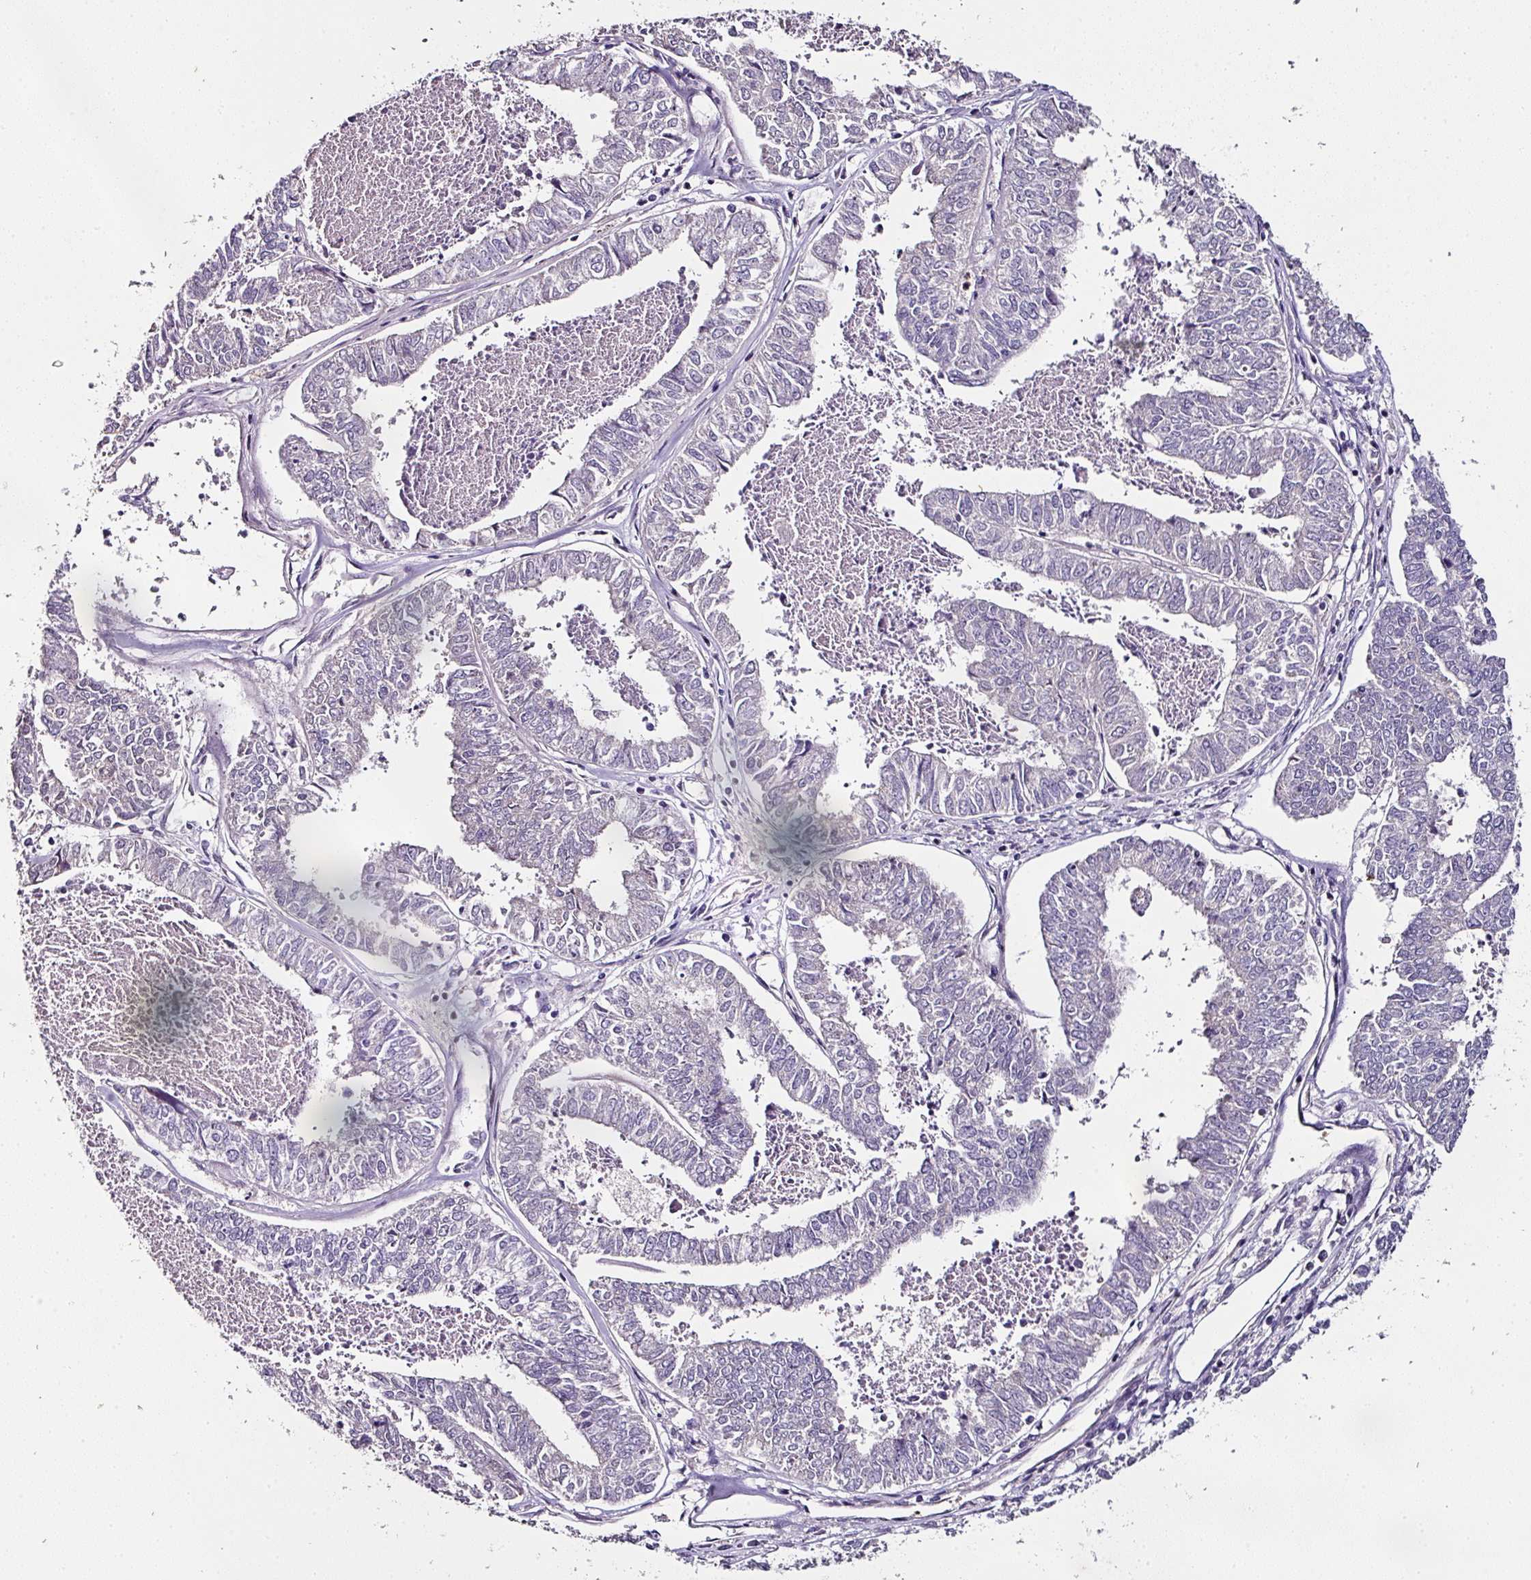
{"staining": {"intensity": "negative", "quantity": "none", "location": "none"}, "tissue": "endometrial cancer", "cell_type": "Tumor cells", "image_type": "cancer", "snomed": [{"axis": "morphology", "description": "Adenocarcinoma, NOS"}, {"axis": "topography", "description": "Endometrium"}], "caption": "A histopathology image of human endometrial cancer is negative for staining in tumor cells. The staining was performed using DAB to visualize the protein expression in brown, while the nuclei were stained in blue with hematoxylin (Magnification: 20x).", "gene": "SKIC2", "patient": {"sex": "female", "age": 73}}